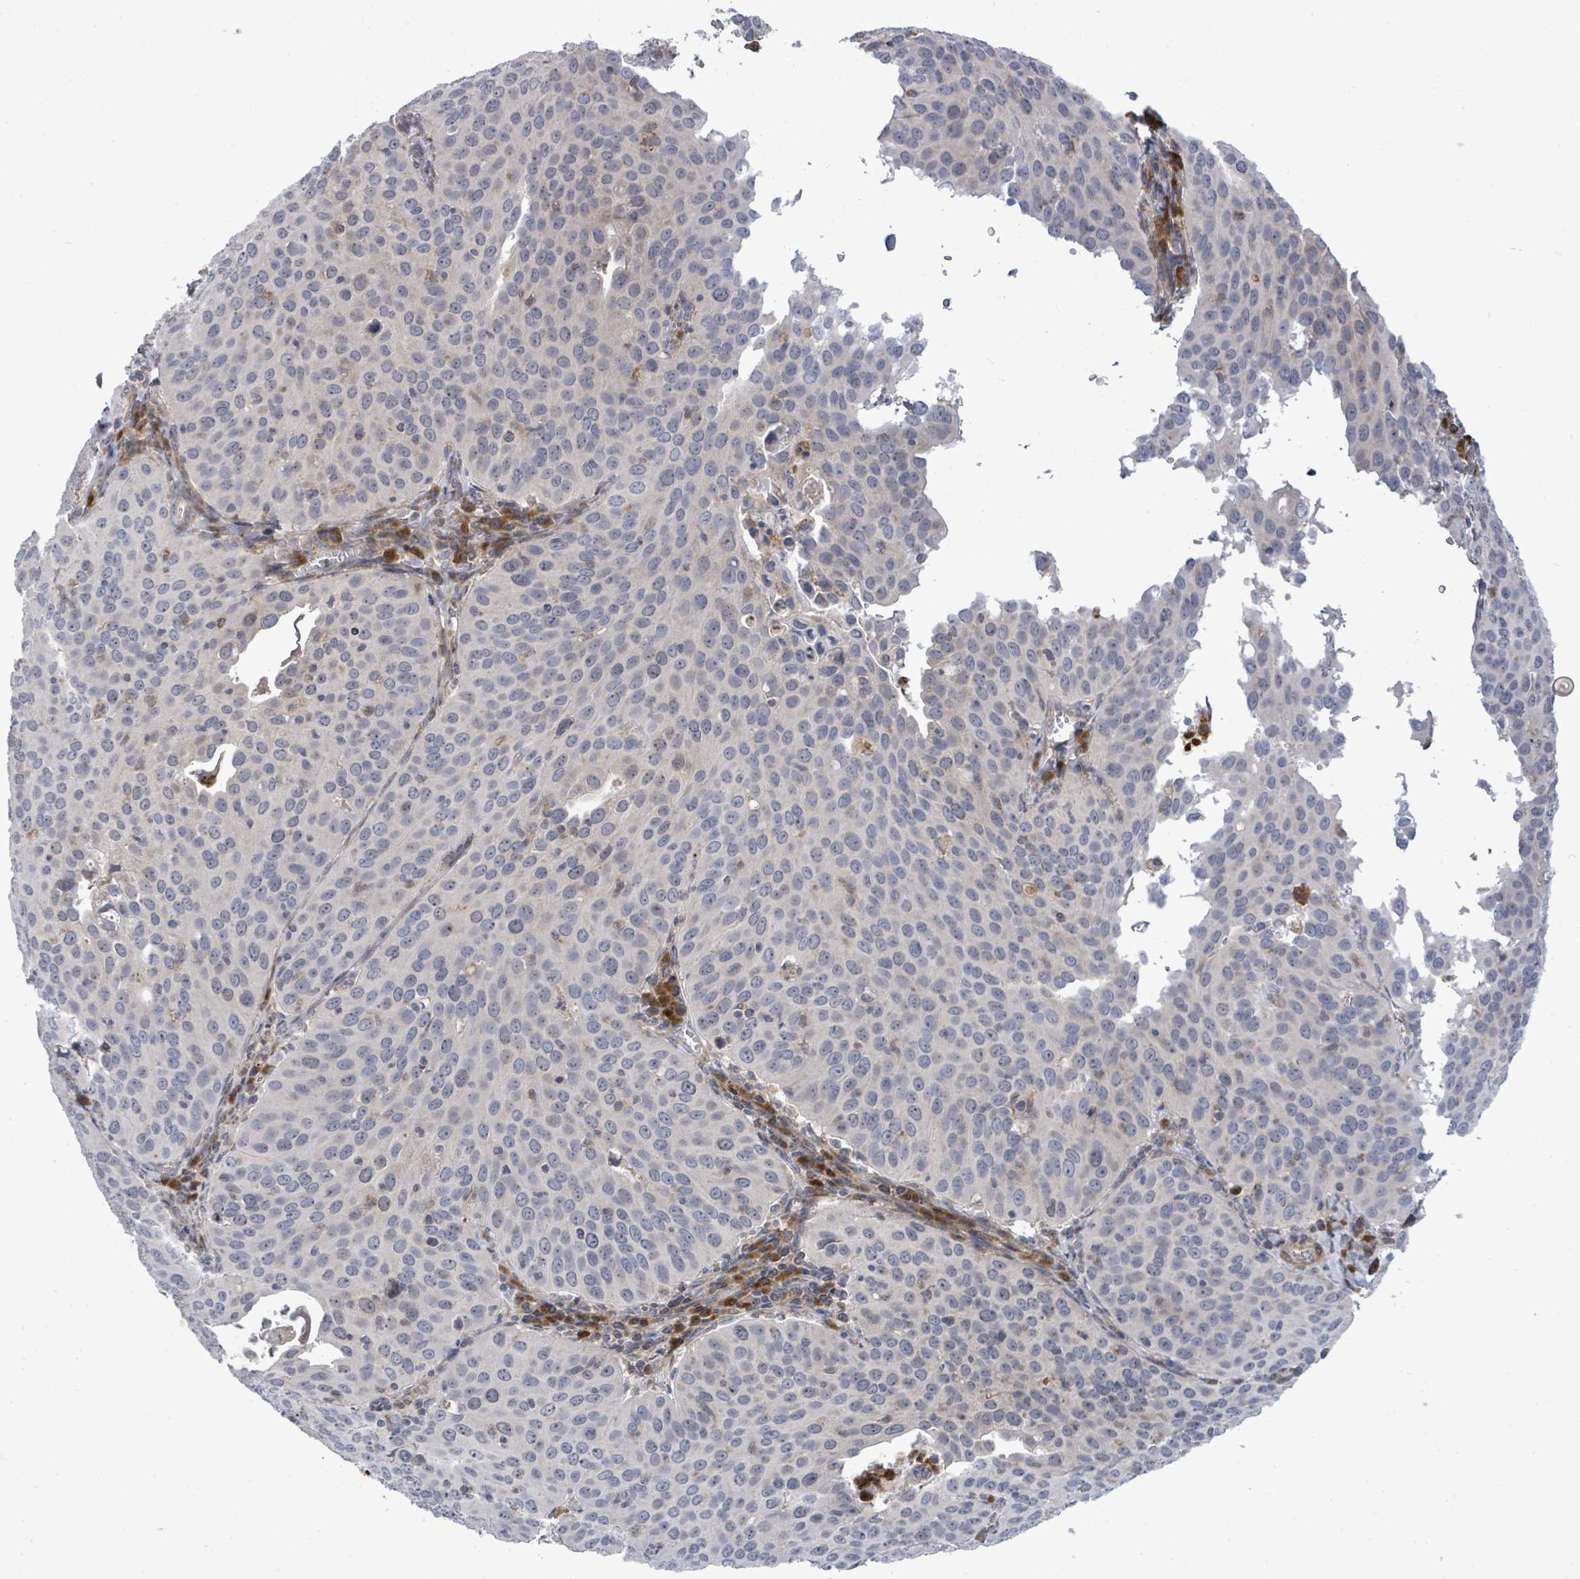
{"staining": {"intensity": "negative", "quantity": "none", "location": "none"}, "tissue": "cervical cancer", "cell_type": "Tumor cells", "image_type": "cancer", "snomed": [{"axis": "morphology", "description": "Squamous cell carcinoma, NOS"}, {"axis": "topography", "description": "Cervix"}], "caption": "Tumor cells are negative for protein expression in human cervical cancer.", "gene": "SAR1A", "patient": {"sex": "female", "age": 36}}